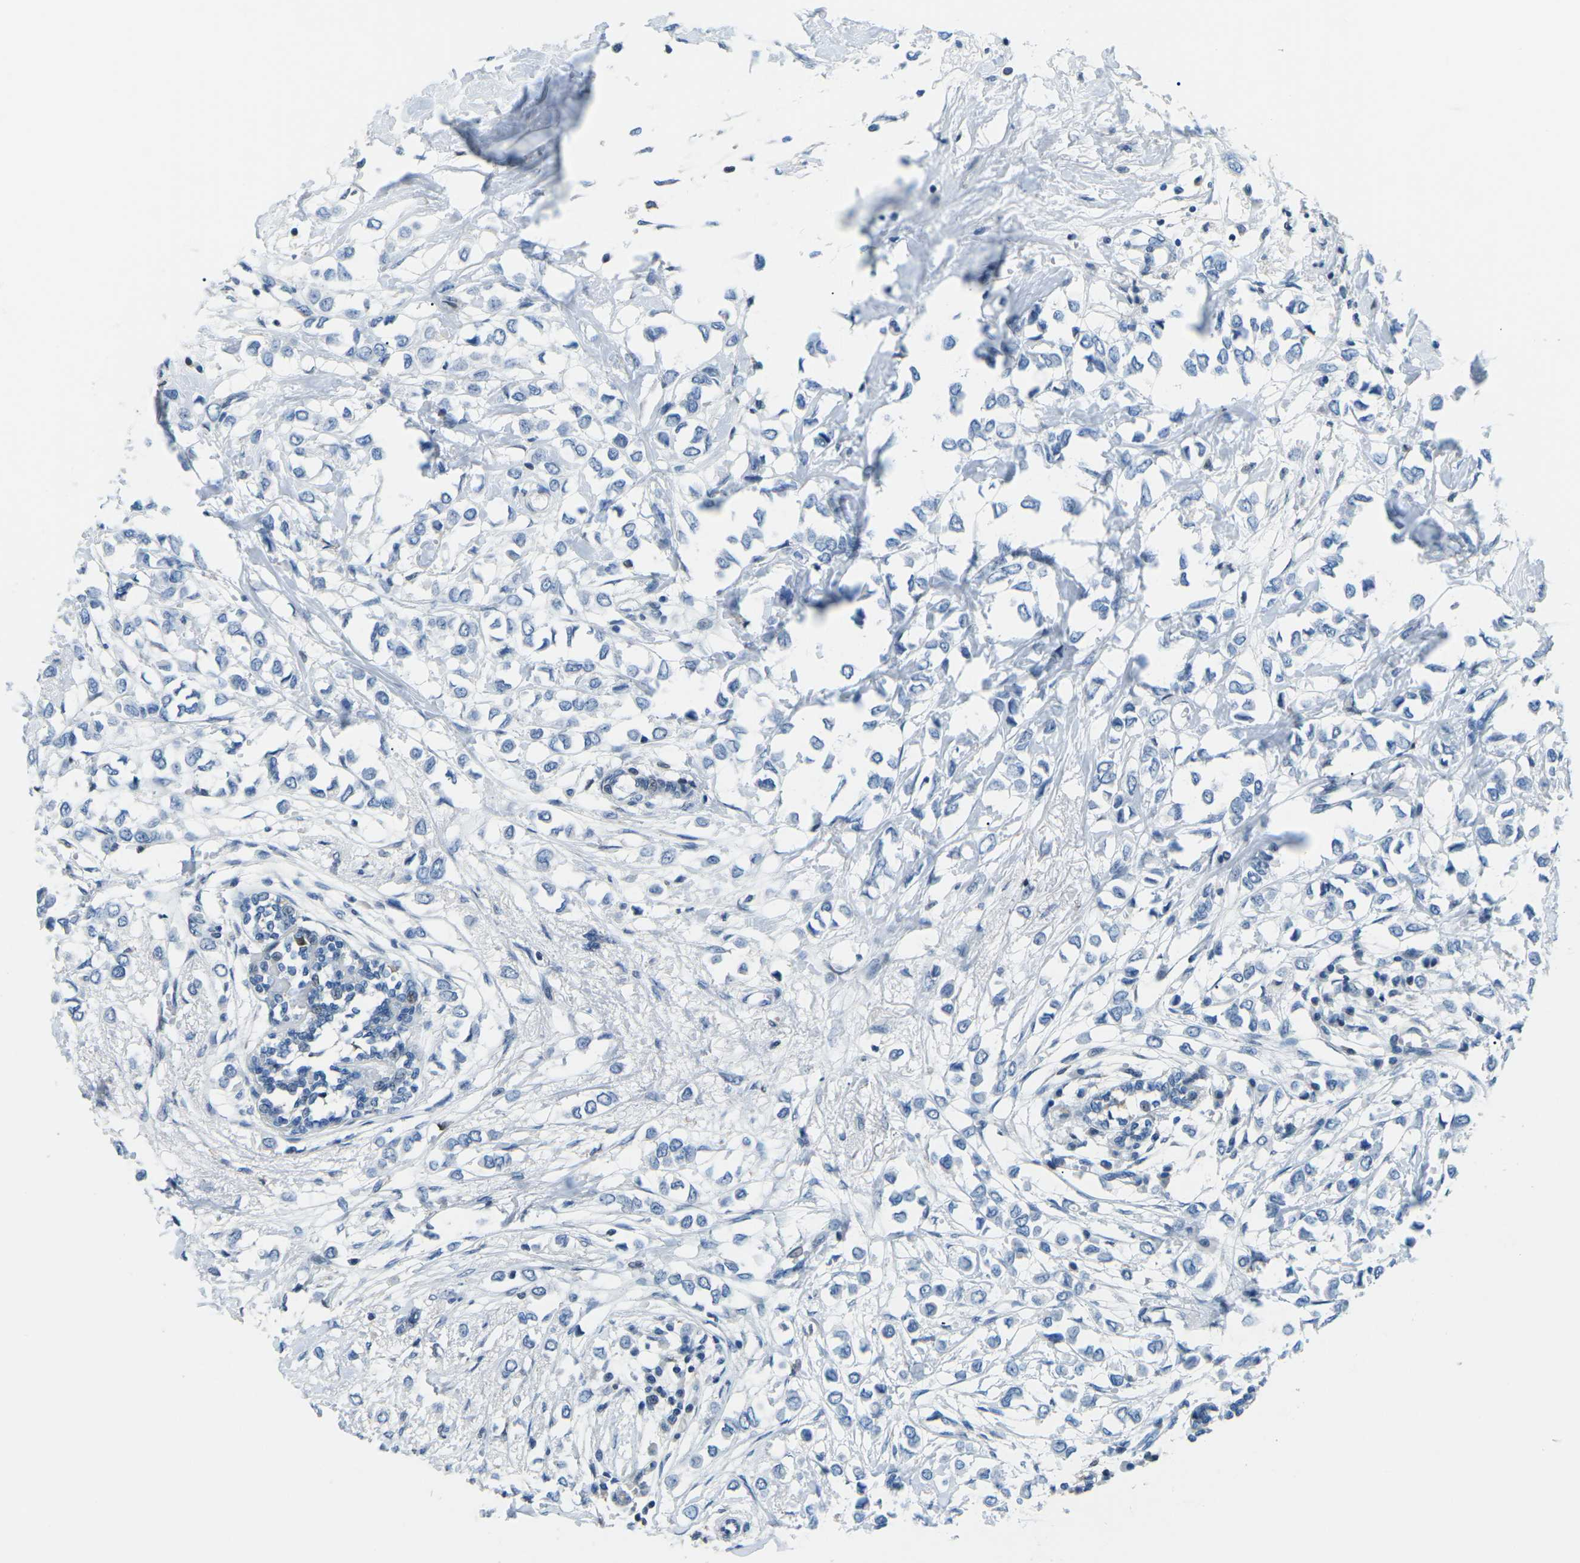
{"staining": {"intensity": "negative", "quantity": "none", "location": "none"}, "tissue": "breast cancer", "cell_type": "Tumor cells", "image_type": "cancer", "snomed": [{"axis": "morphology", "description": "Lobular carcinoma"}, {"axis": "topography", "description": "Breast"}], "caption": "Immunohistochemical staining of human breast cancer (lobular carcinoma) exhibits no significant expression in tumor cells. (Immunohistochemistry (ihc), brightfield microscopy, high magnification).", "gene": "MBNL1", "patient": {"sex": "female", "age": 51}}